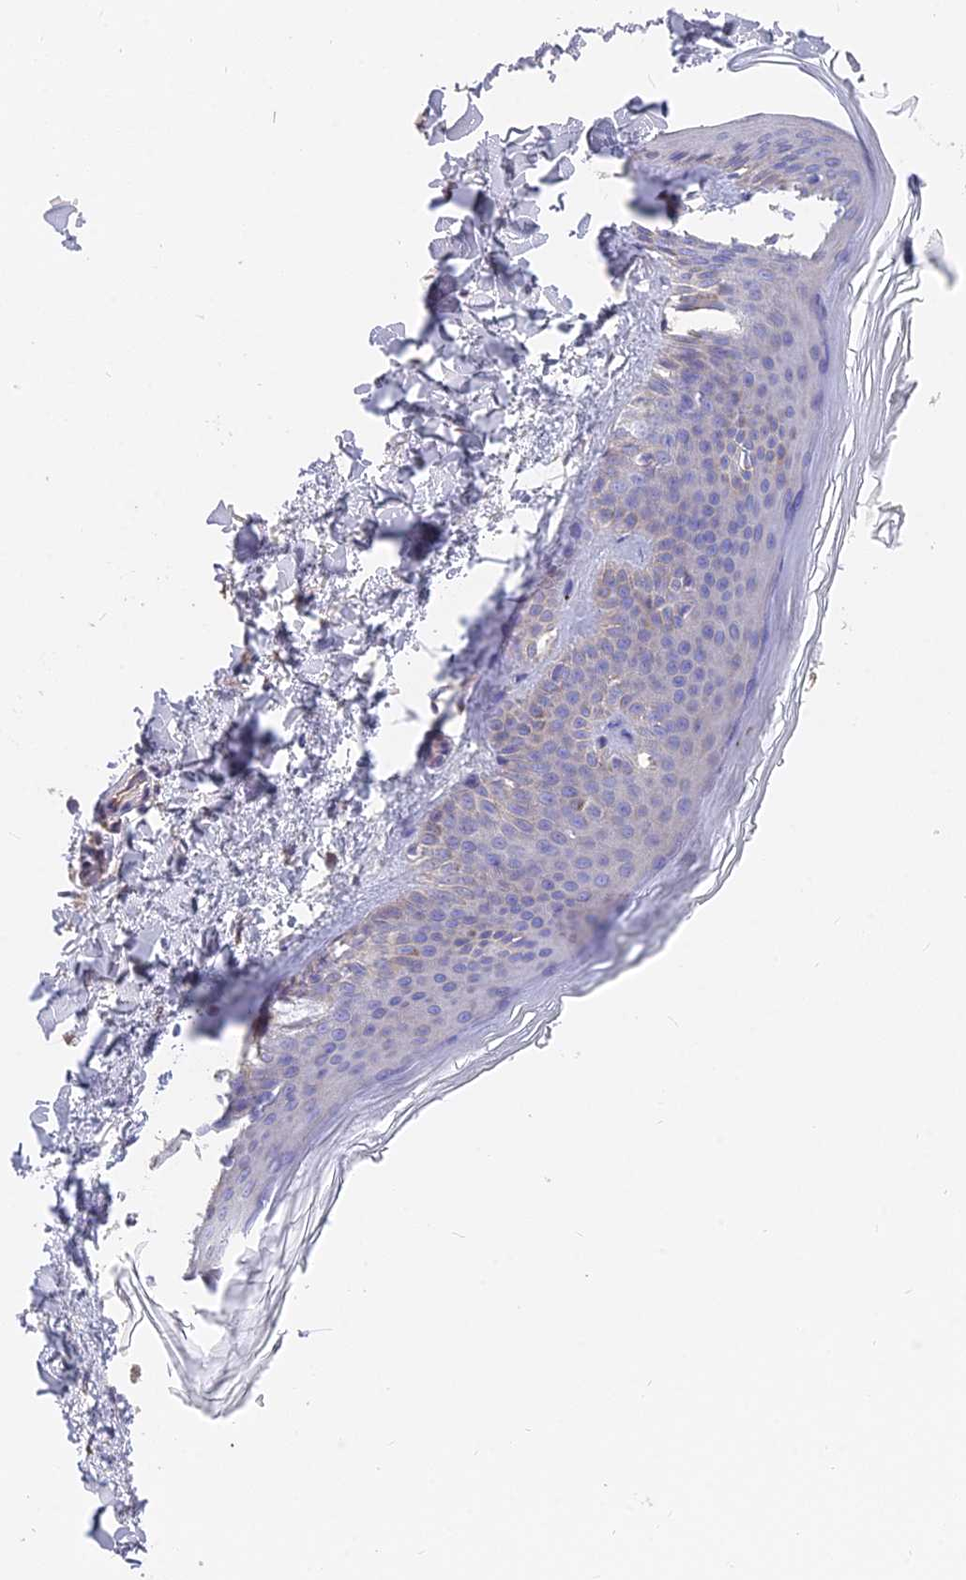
{"staining": {"intensity": "negative", "quantity": "none", "location": "none"}, "tissue": "skin", "cell_type": "Fibroblasts", "image_type": "normal", "snomed": [{"axis": "morphology", "description": "Normal tissue, NOS"}, {"axis": "topography", "description": "Skin"}], "caption": "The IHC histopathology image has no significant expression in fibroblasts of skin.", "gene": "FAM168B", "patient": {"sex": "female", "age": 27}}